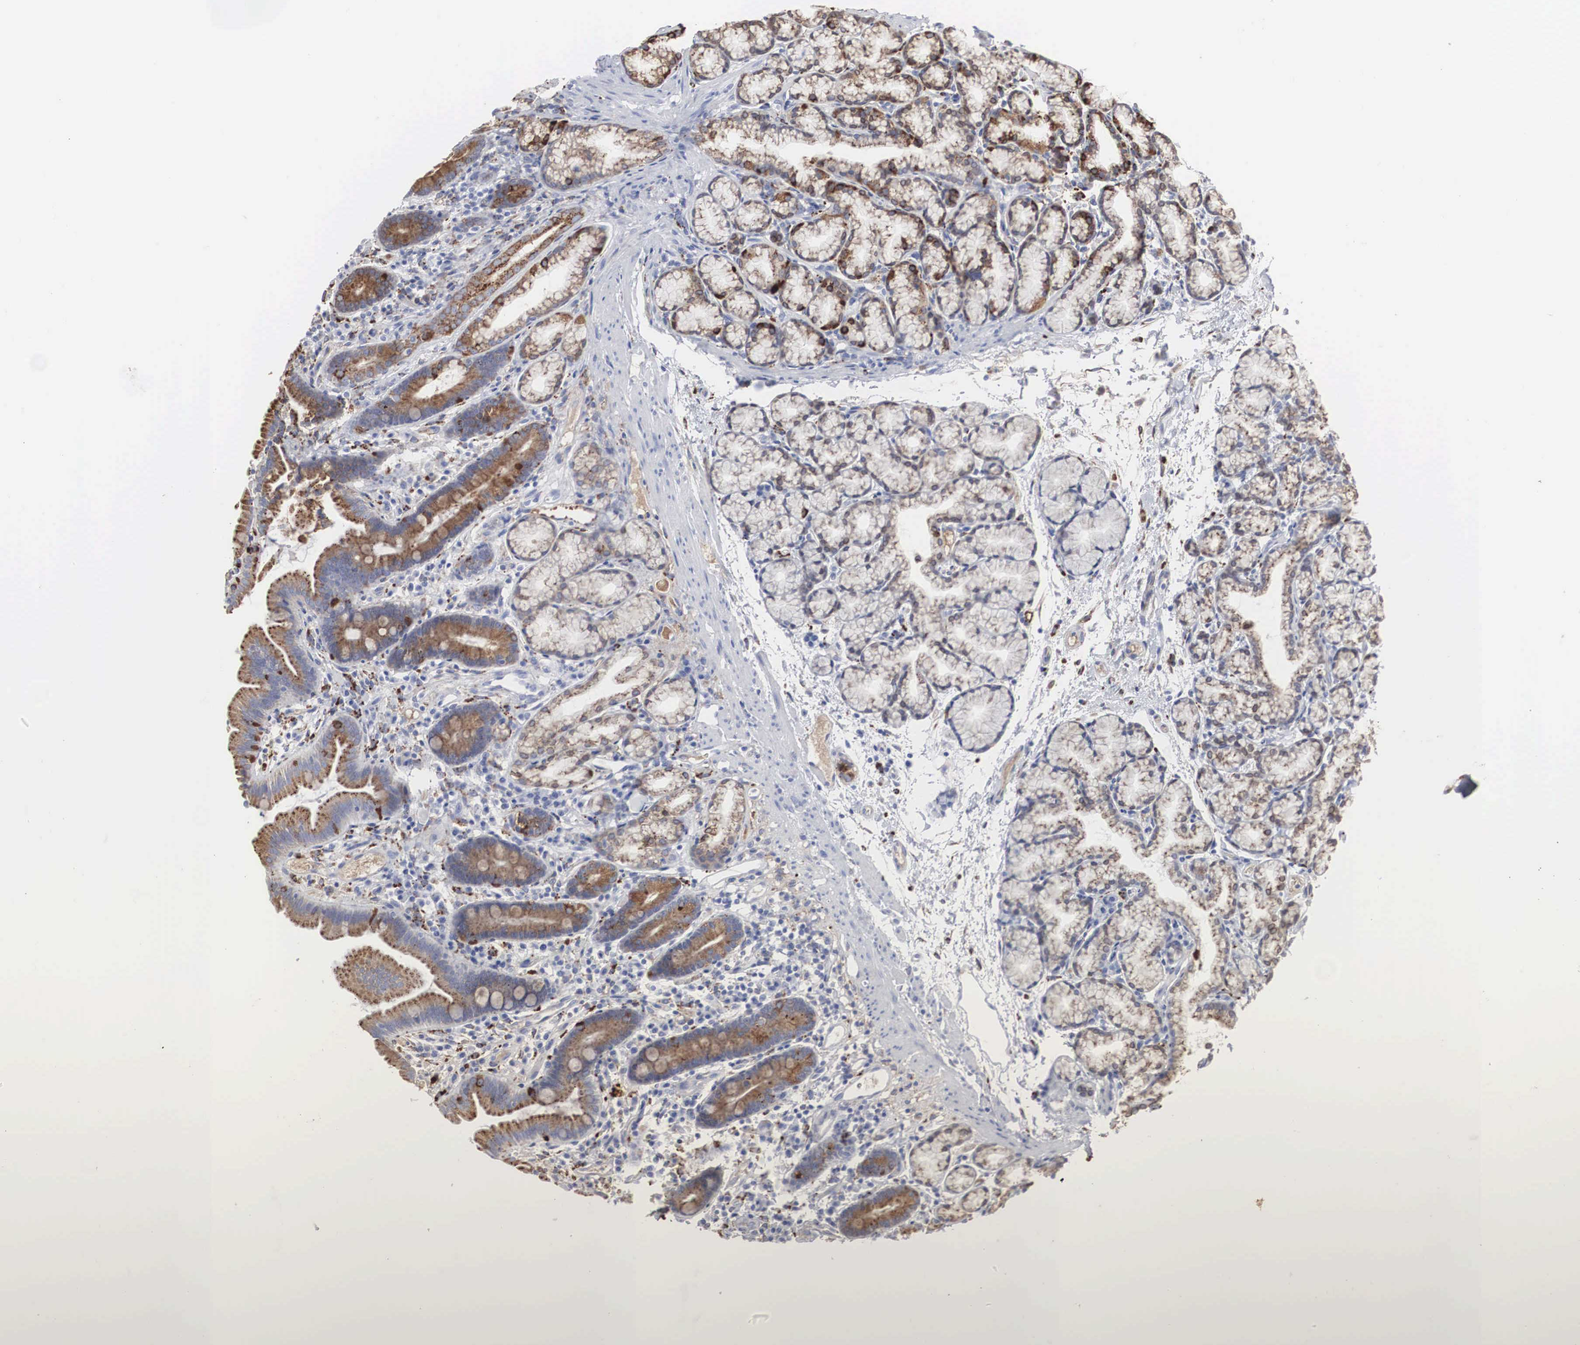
{"staining": {"intensity": "strong", "quantity": ">75%", "location": "cytoplasmic/membranous"}, "tissue": "duodenum", "cell_type": "Glandular cells", "image_type": "normal", "snomed": [{"axis": "morphology", "description": "Normal tissue, NOS"}, {"axis": "topography", "description": "Duodenum"}], "caption": "Protein staining displays strong cytoplasmic/membranous staining in about >75% of glandular cells in unremarkable duodenum.", "gene": "LGALS3BP", "patient": {"sex": "female", "age": 48}}